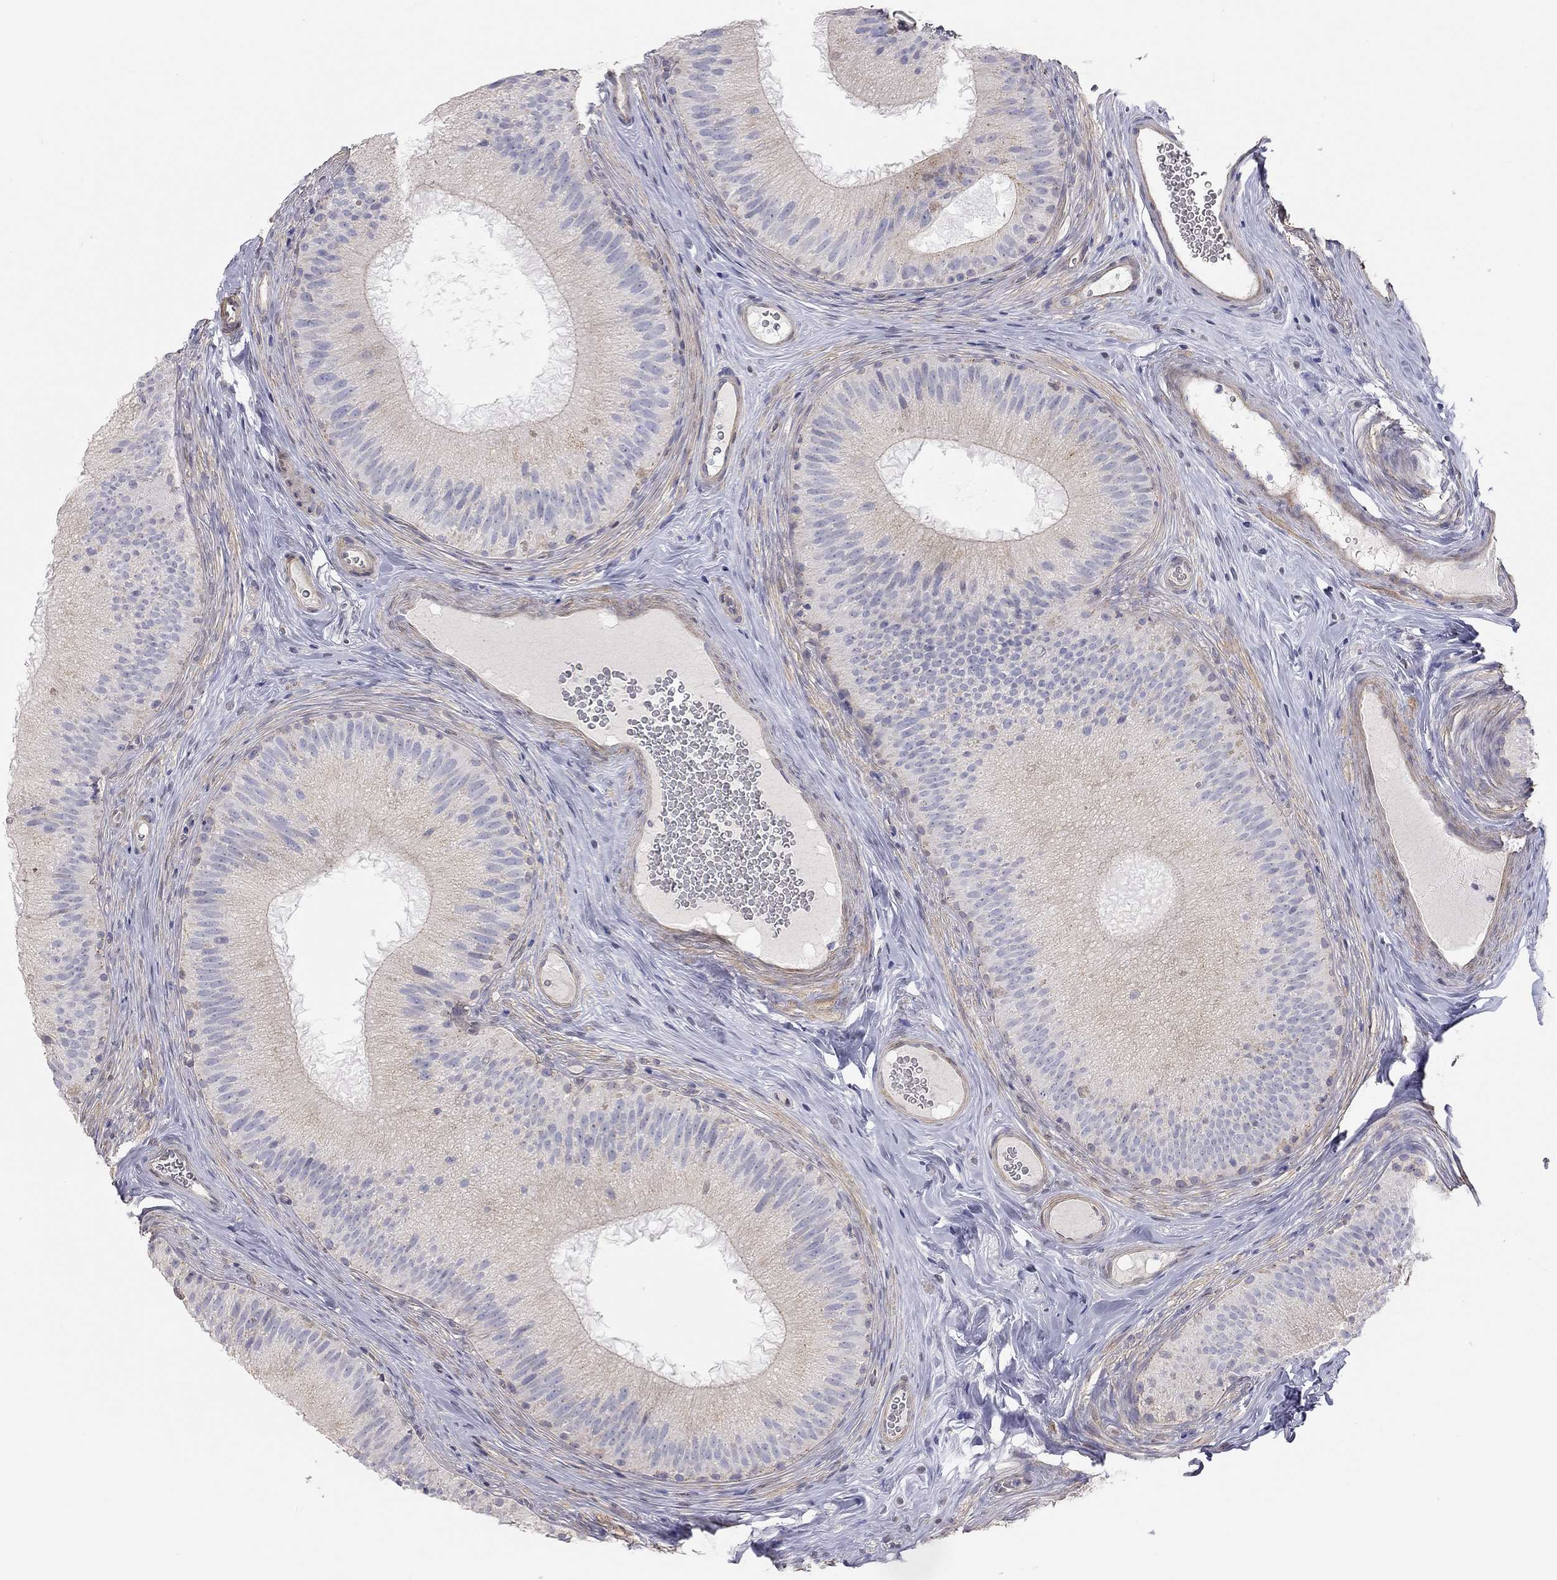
{"staining": {"intensity": "negative", "quantity": "none", "location": "none"}, "tissue": "epididymis", "cell_type": "Glandular cells", "image_type": "normal", "snomed": [{"axis": "morphology", "description": "Normal tissue, NOS"}, {"axis": "topography", "description": "Epididymis"}], "caption": "Immunohistochemical staining of unremarkable human epididymis shows no significant staining in glandular cells. (DAB (3,3'-diaminobenzidine) immunohistochemistry (IHC) with hematoxylin counter stain).", "gene": "PAPSS2", "patient": {"sex": "male", "age": 32}}